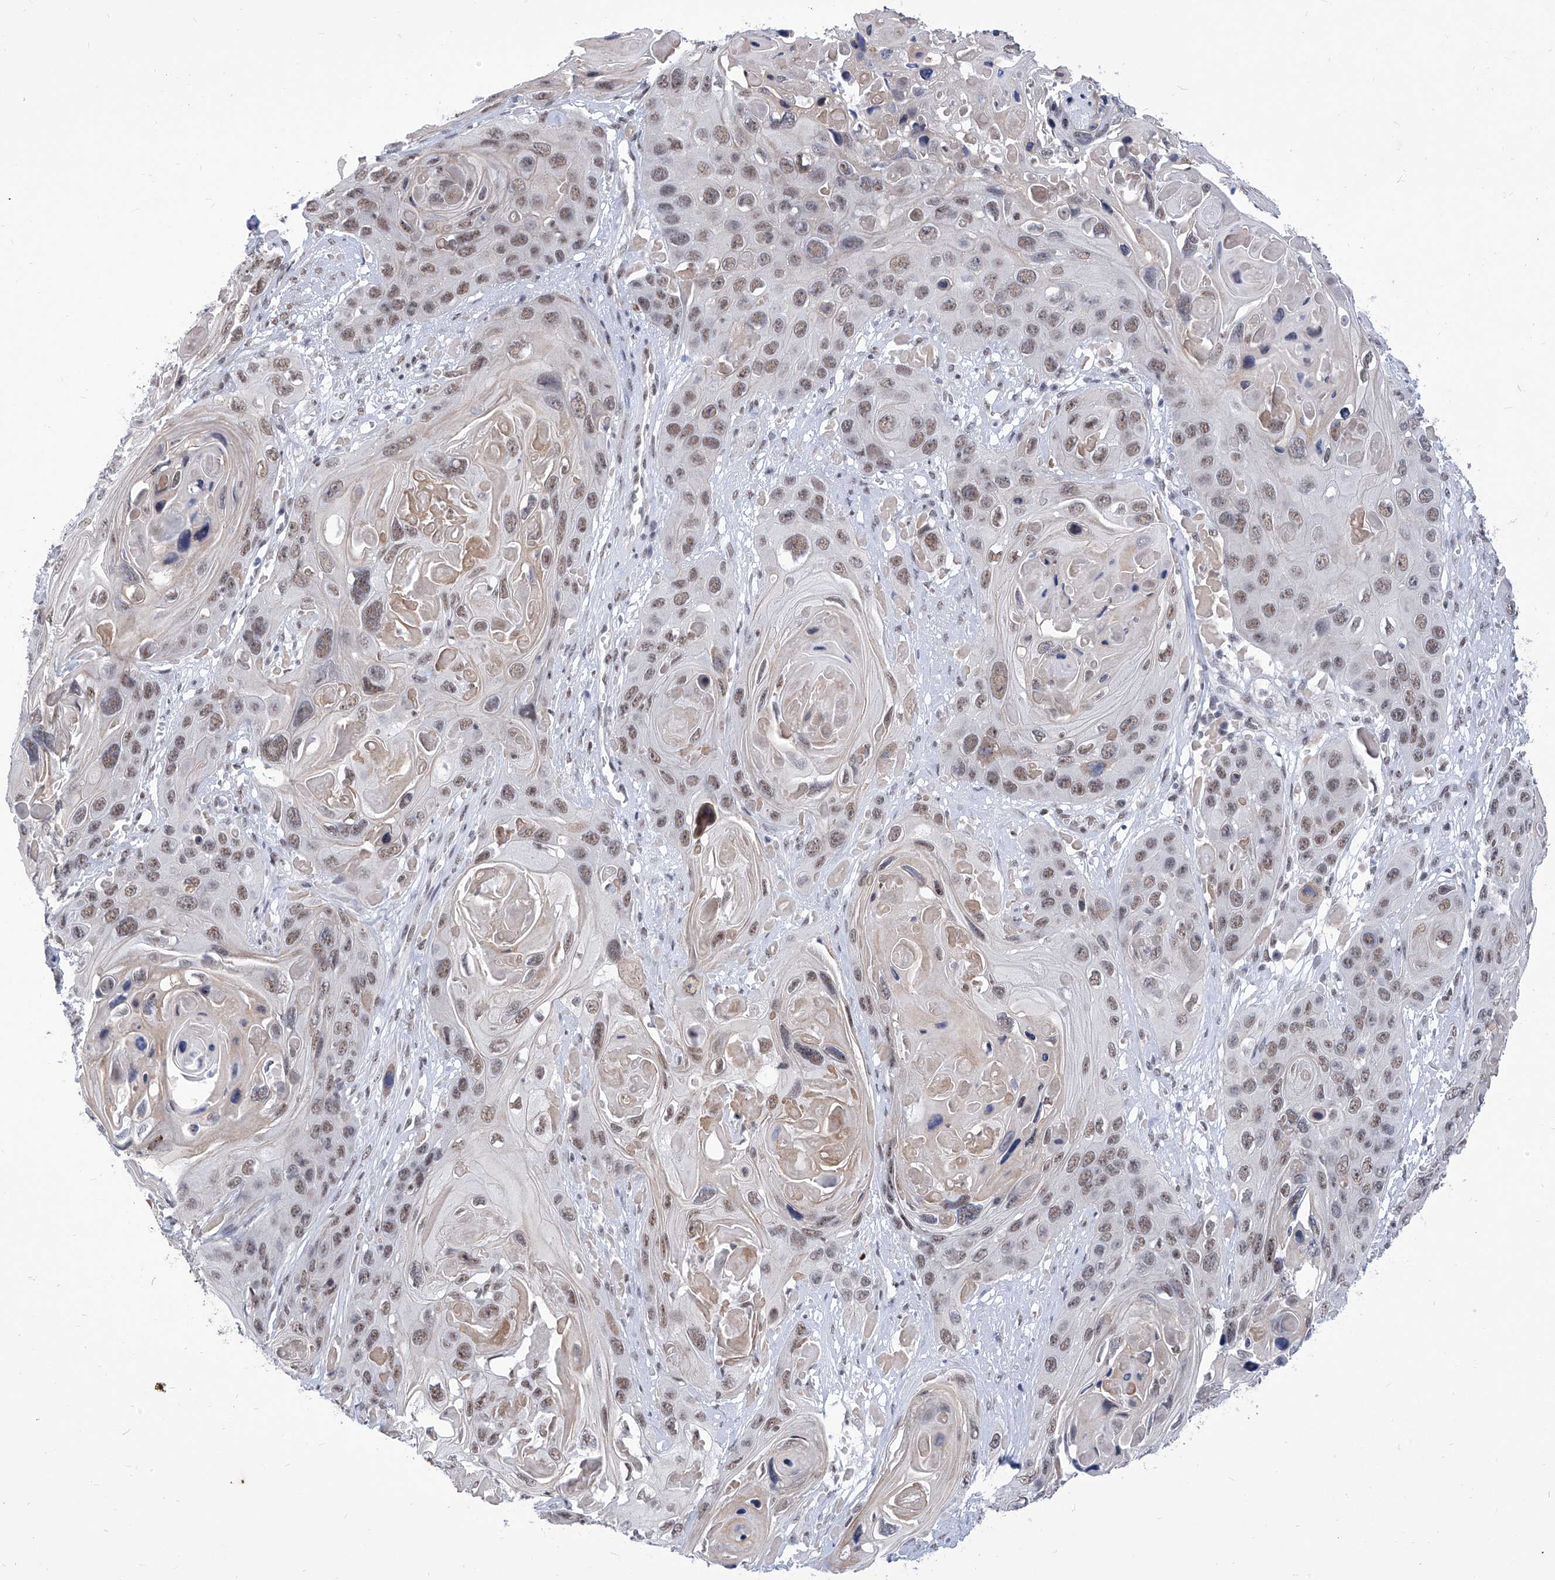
{"staining": {"intensity": "weak", "quantity": ">75%", "location": "nuclear"}, "tissue": "skin cancer", "cell_type": "Tumor cells", "image_type": "cancer", "snomed": [{"axis": "morphology", "description": "Squamous cell carcinoma, NOS"}, {"axis": "topography", "description": "Skin"}], "caption": "Protein staining by immunohistochemistry displays weak nuclear expression in about >75% of tumor cells in skin squamous cell carcinoma.", "gene": "SART1", "patient": {"sex": "male", "age": 55}}